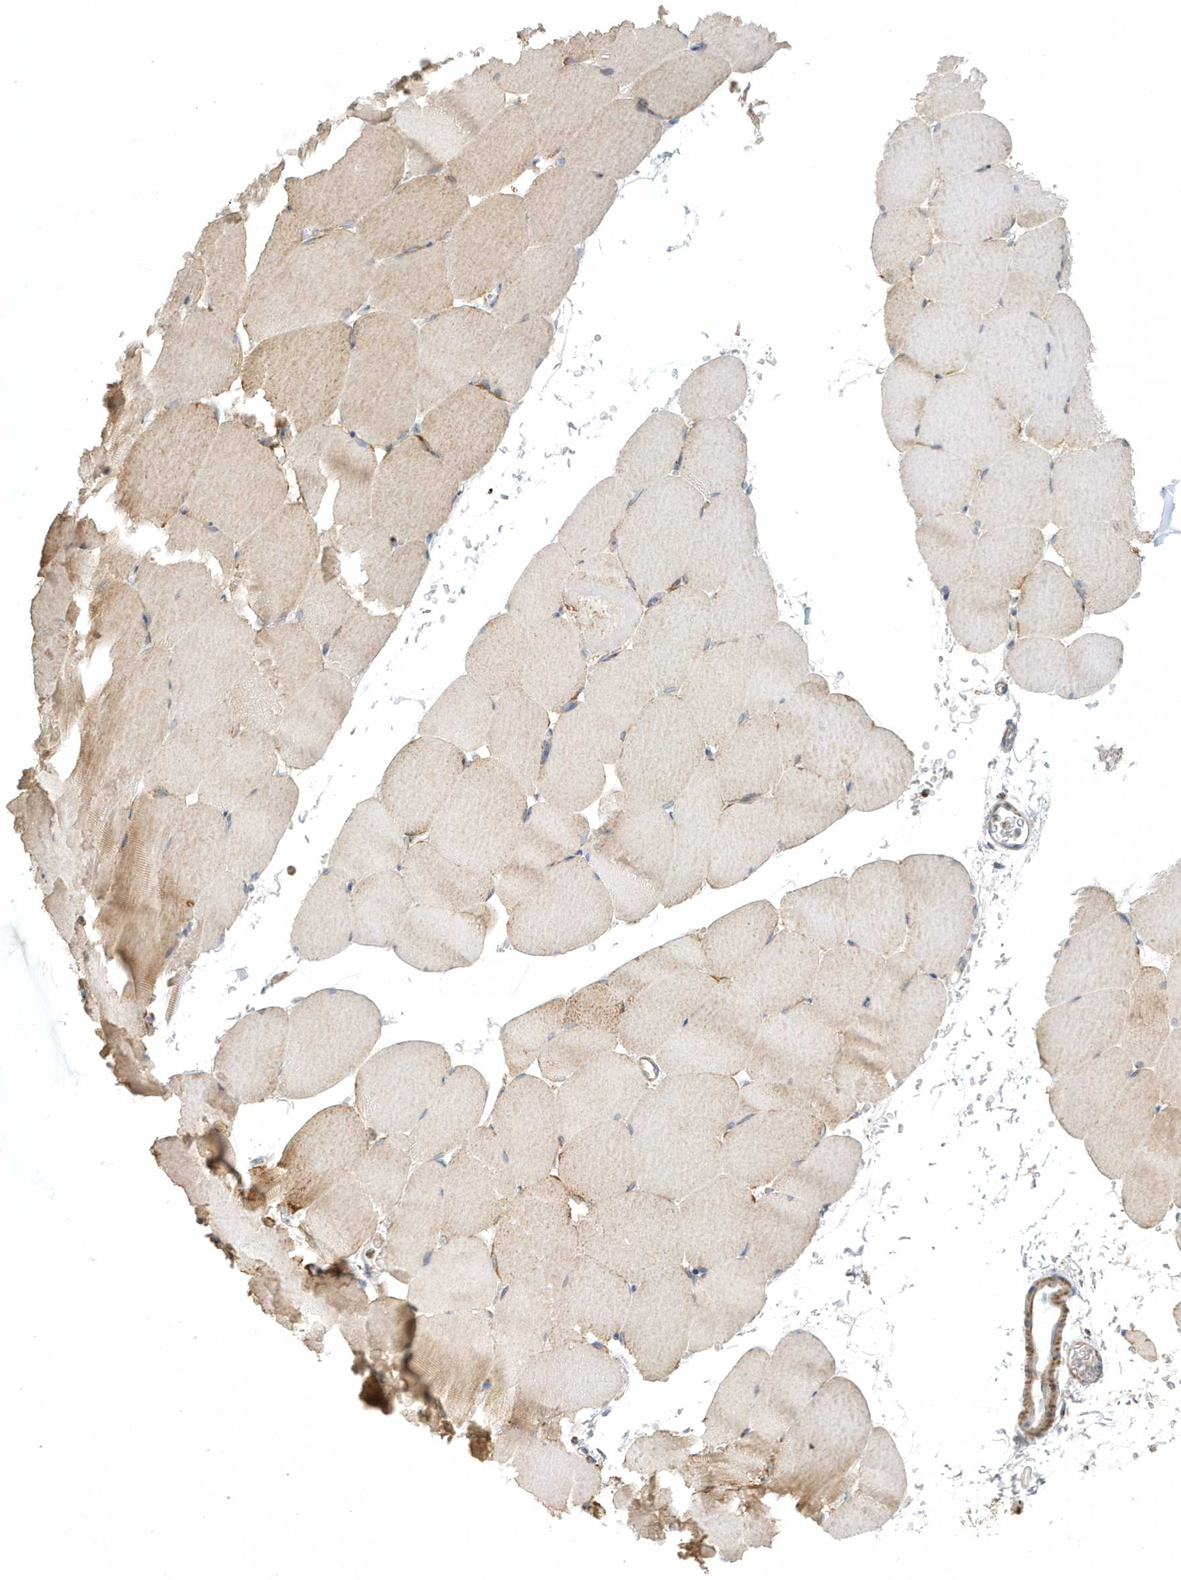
{"staining": {"intensity": "moderate", "quantity": "25%-75%", "location": "cytoplasmic/membranous"}, "tissue": "skeletal muscle", "cell_type": "Myocytes", "image_type": "normal", "snomed": [{"axis": "morphology", "description": "Normal tissue, NOS"}, {"axis": "topography", "description": "Skeletal muscle"}, {"axis": "topography", "description": "Parathyroid gland"}], "caption": "The photomicrograph displays immunohistochemical staining of normal skeletal muscle. There is moderate cytoplasmic/membranous staining is identified in about 25%-75% of myocytes.", "gene": "MAN1A1", "patient": {"sex": "female", "age": 37}}